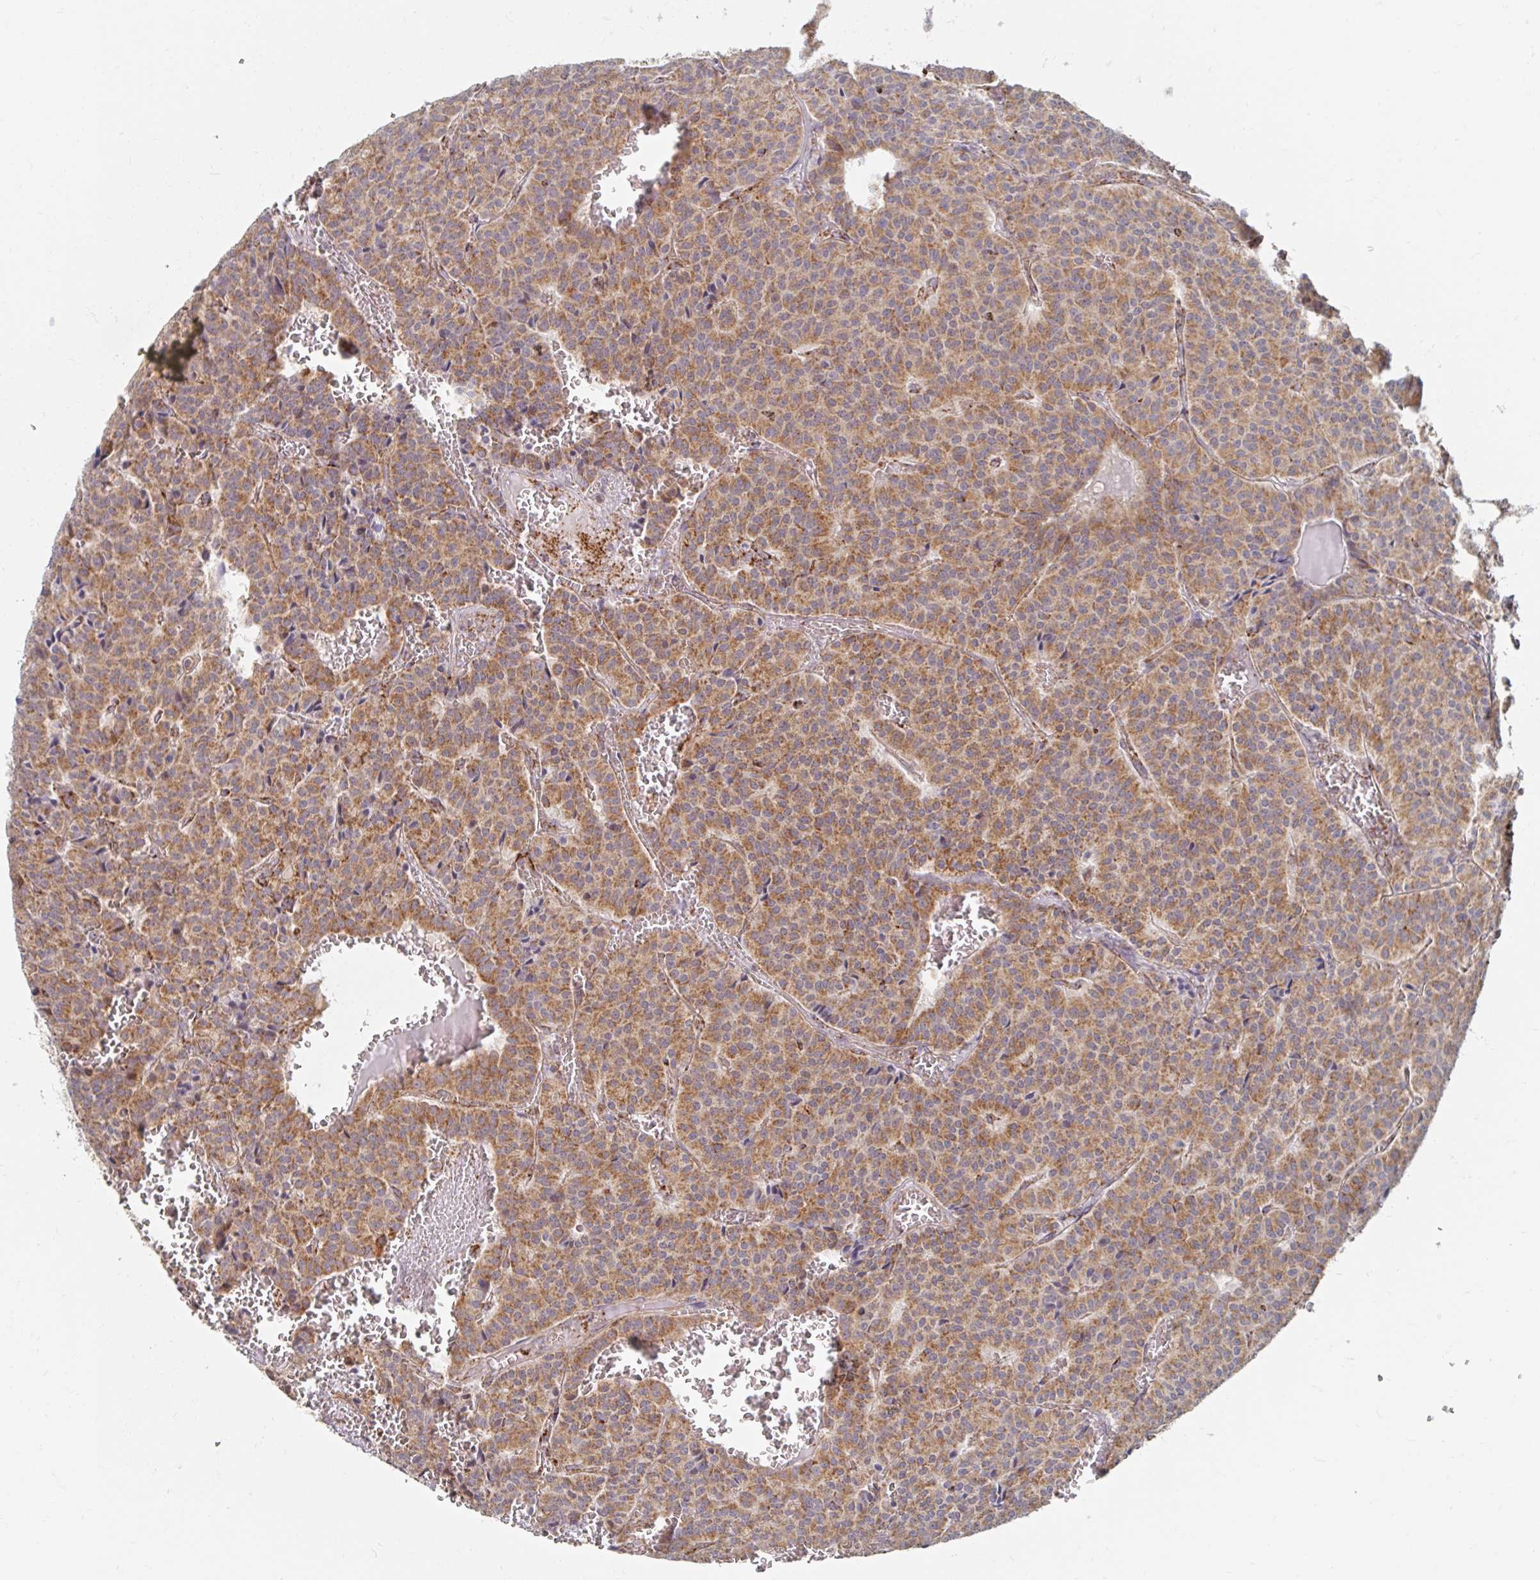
{"staining": {"intensity": "moderate", "quantity": ">75%", "location": "cytoplasmic/membranous"}, "tissue": "carcinoid", "cell_type": "Tumor cells", "image_type": "cancer", "snomed": [{"axis": "morphology", "description": "Carcinoid, malignant, NOS"}, {"axis": "topography", "description": "Lung"}], "caption": "Protein staining of carcinoid (malignant) tissue shows moderate cytoplasmic/membranous positivity in about >75% of tumor cells.", "gene": "MAVS", "patient": {"sex": "male", "age": 70}}